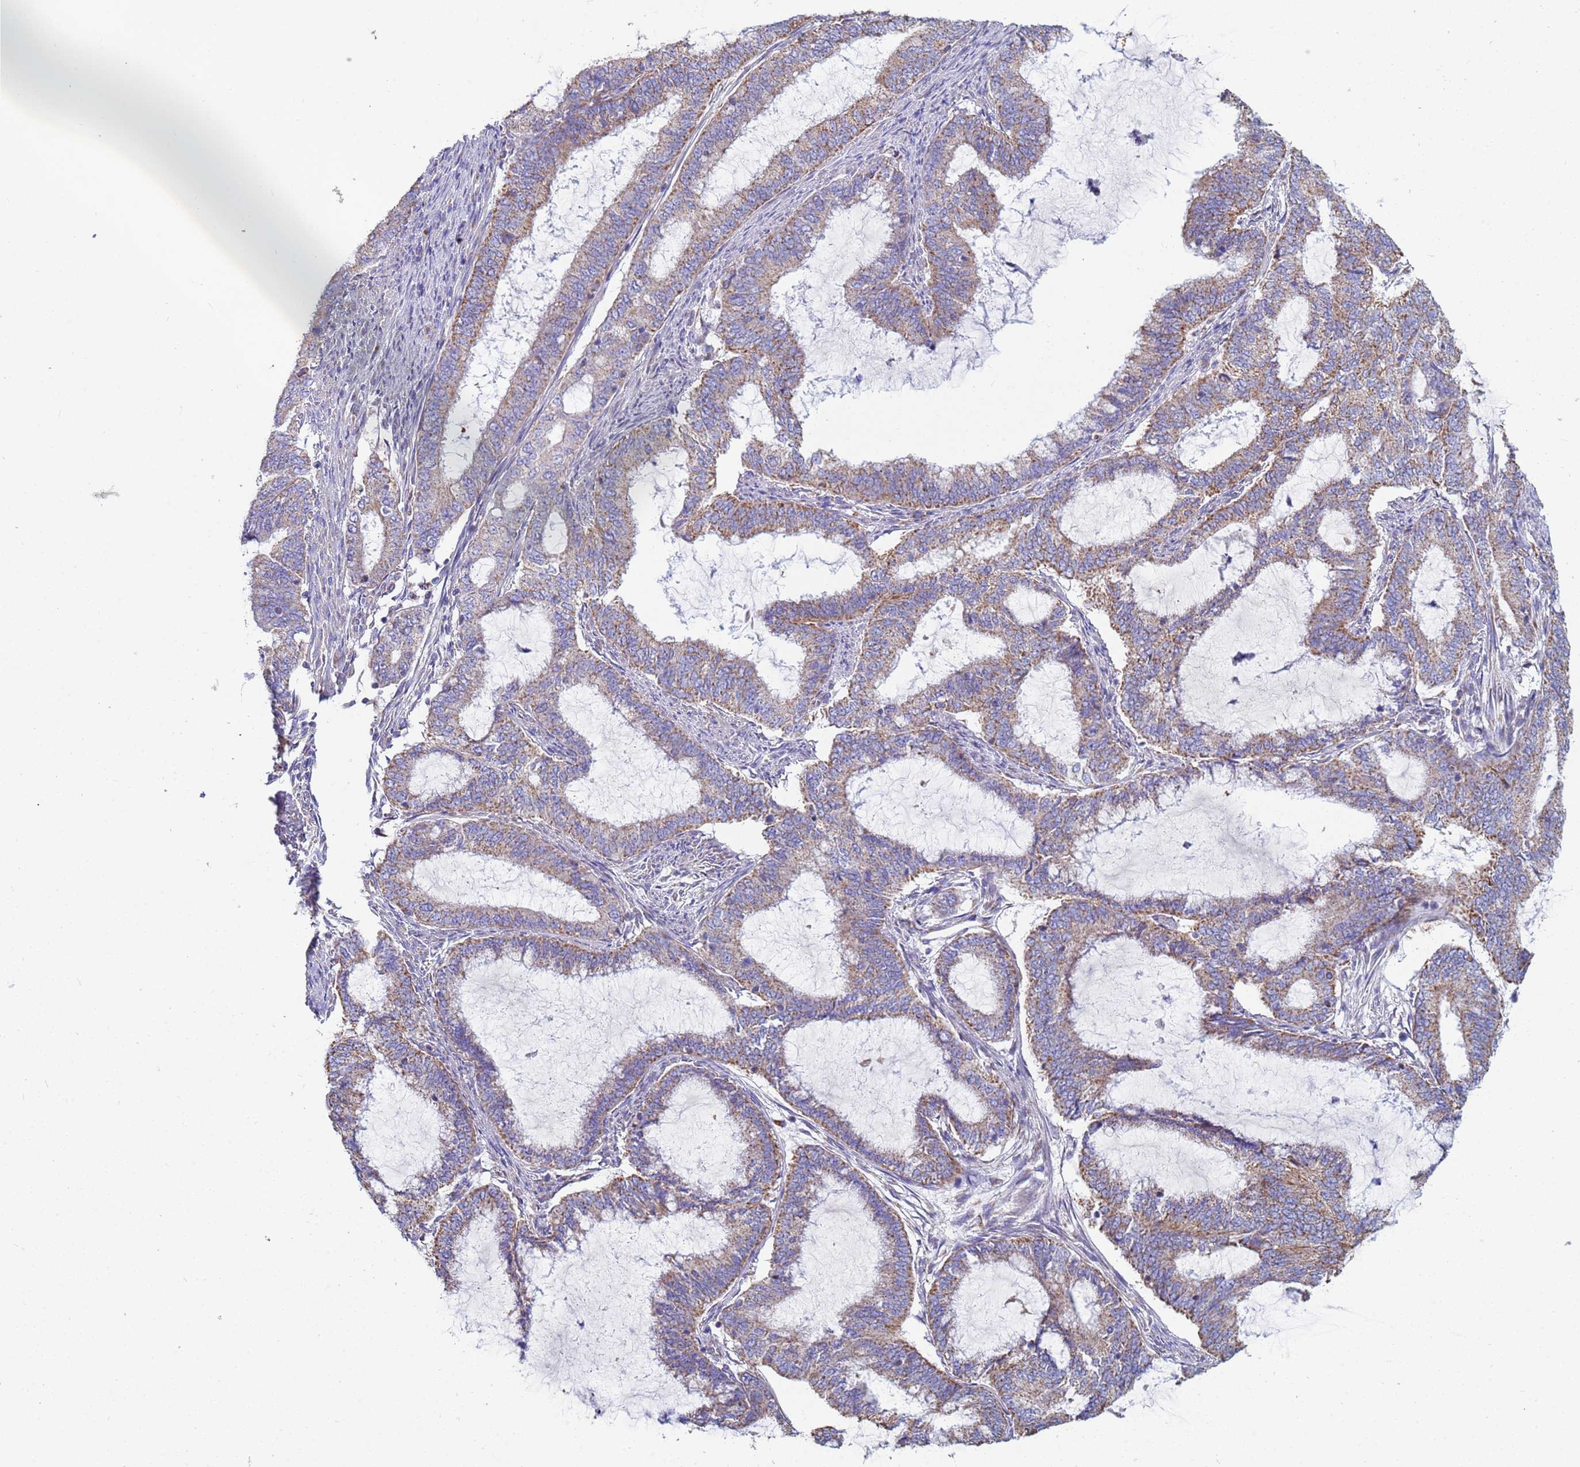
{"staining": {"intensity": "weak", "quantity": "25%-75%", "location": "cytoplasmic/membranous"}, "tissue": "endometrial cancer", "cell_type": "Tumor cells", "image_type": "cancer", "snomed": [{"axis": "morphology", "description": "Adenocarcinoma, NOS"}, {"axis": "topography", "description": "Endometrium"}], "caption": "This is a histology image of immunohistochemistry (IHC) staining of endometrial adenocarcinoma, which shows weak positivity in the cytoplasmic/membranous of tumor cells.", "gene": "UQCRH", "patient": {"sex": "female", "age": 51}}